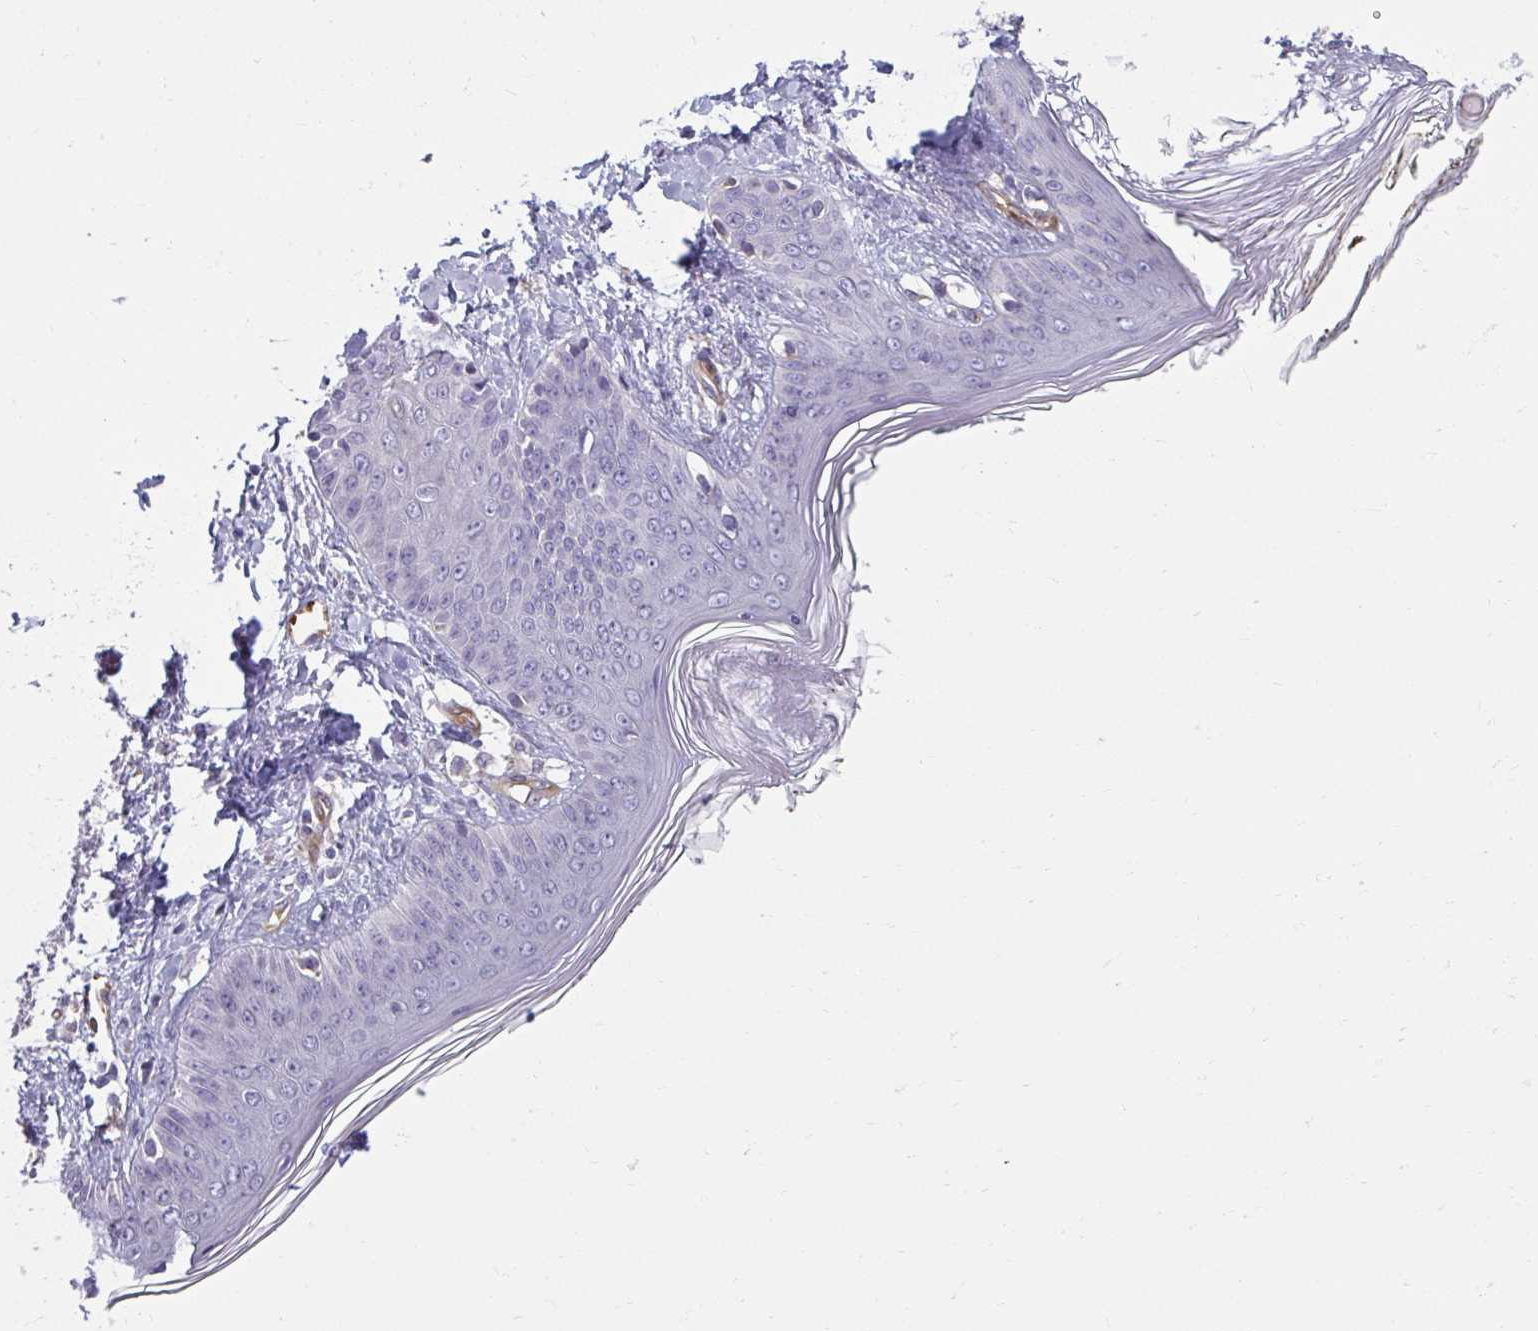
{"staining": {"intensity": "negative", "quantity": "none", "location": "none"}, "tissue": "skin", "cell_type": "Fibroblasts", "image_type": "normal", "snomed": [{"axis": "morphology", "description": "Normal tissue, NOS"}, {"axis": "topography", "description": "Skin"}], "caption": "Immunohistochemical staining of unremarkable human skin exhibits no significant positivity in fibroblasts.", "gene": "PDE2A", "patient": {"sex": "female", "age": 34}}